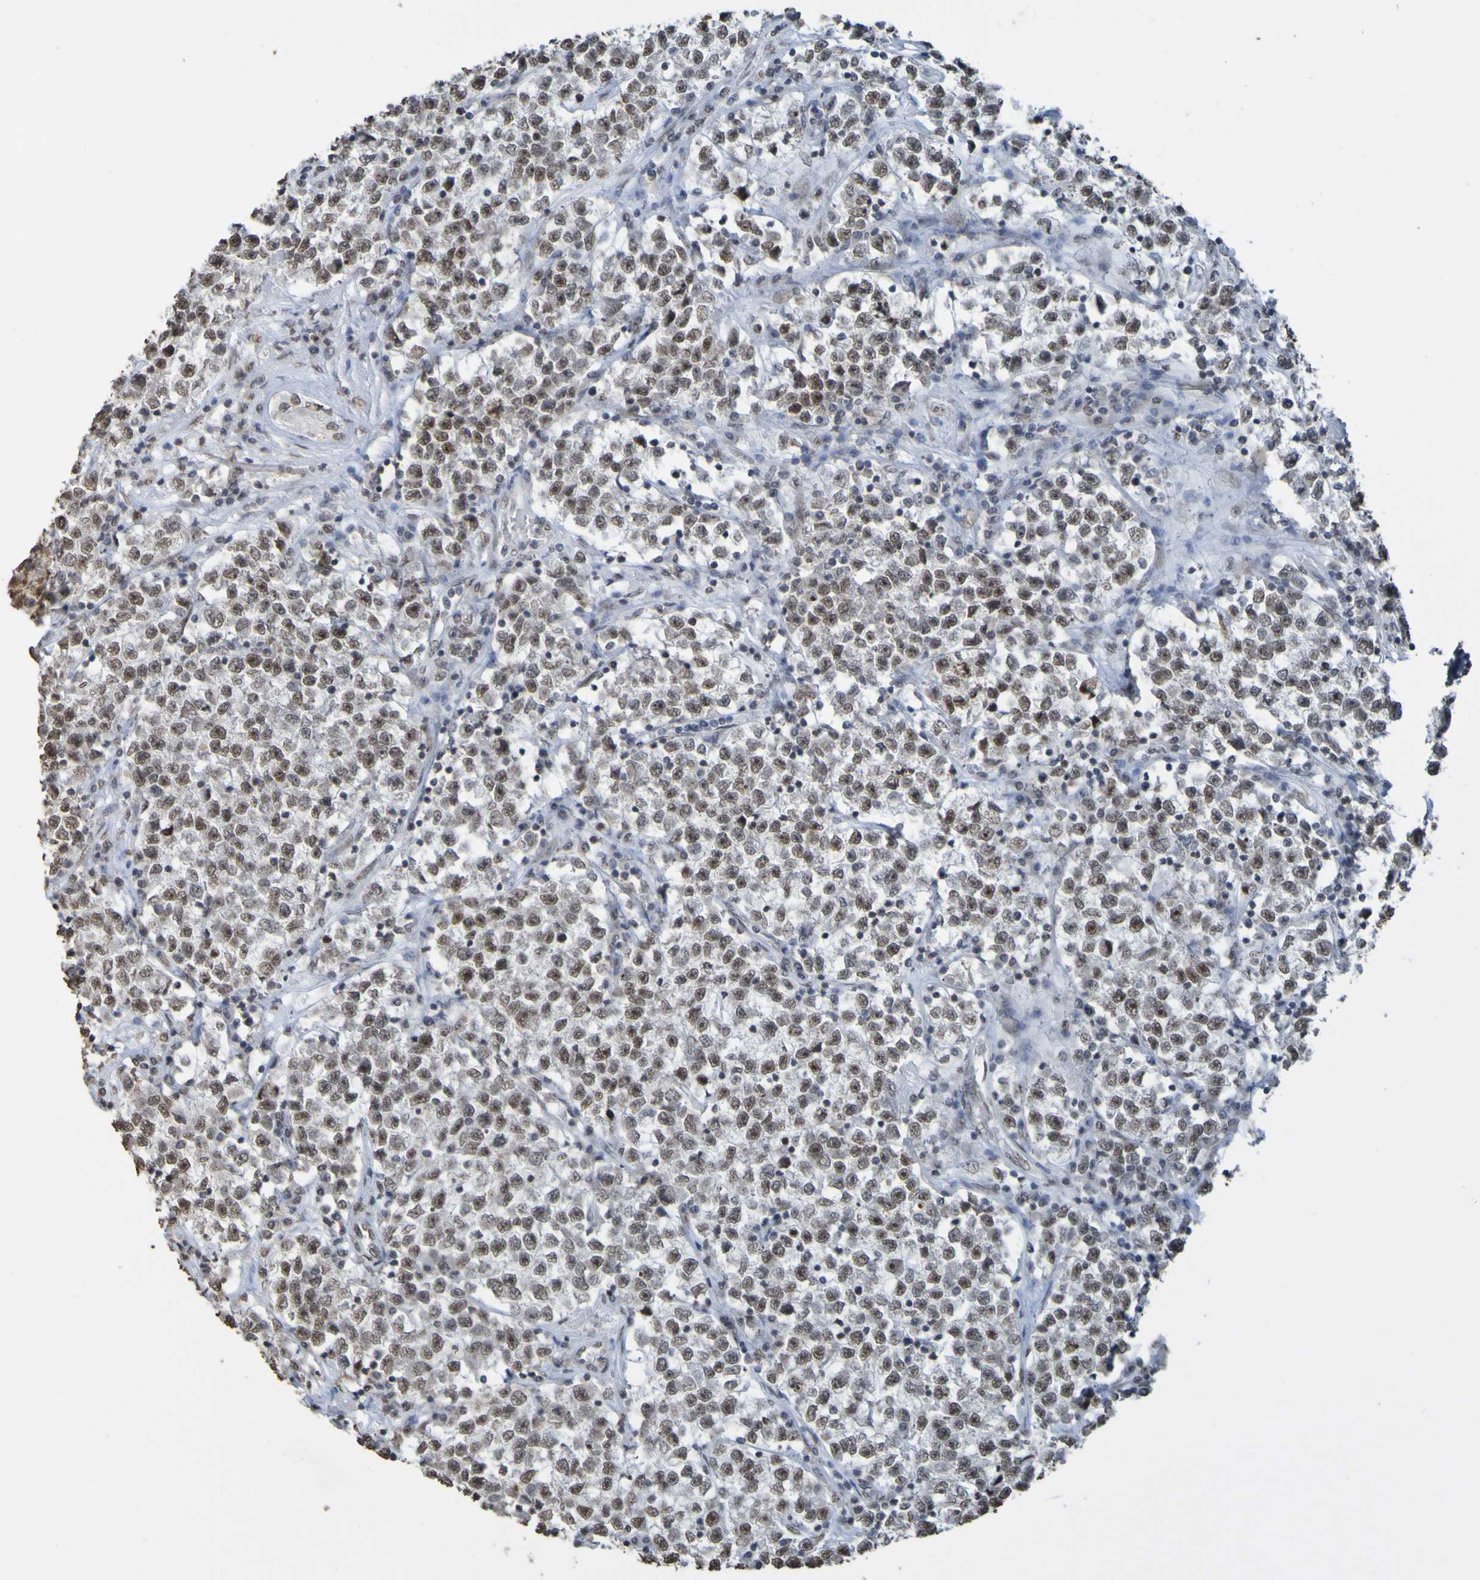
{"staining": {"intensity": "weak", "quantity": ">75%", "location": "nuclear"}, "tissue": "testis cancer", "cell_type": "Tumor cells", "image_type": "cancer", "snomed": [{"axis": "morphology", "description": "Seminoma, NOS"}, {"axis": "topography", "description": "Testis"}], "caption": "Testis seminoma stained with immunohistochemistry (IHC) reveals weak nuclear positivity in about >75% of tumor cells. The protein of interest is shown in brown color, while the nuclei are stained blue.", "gene": "ALKBH2", "patient": {"sex": "male", "age": 22}}